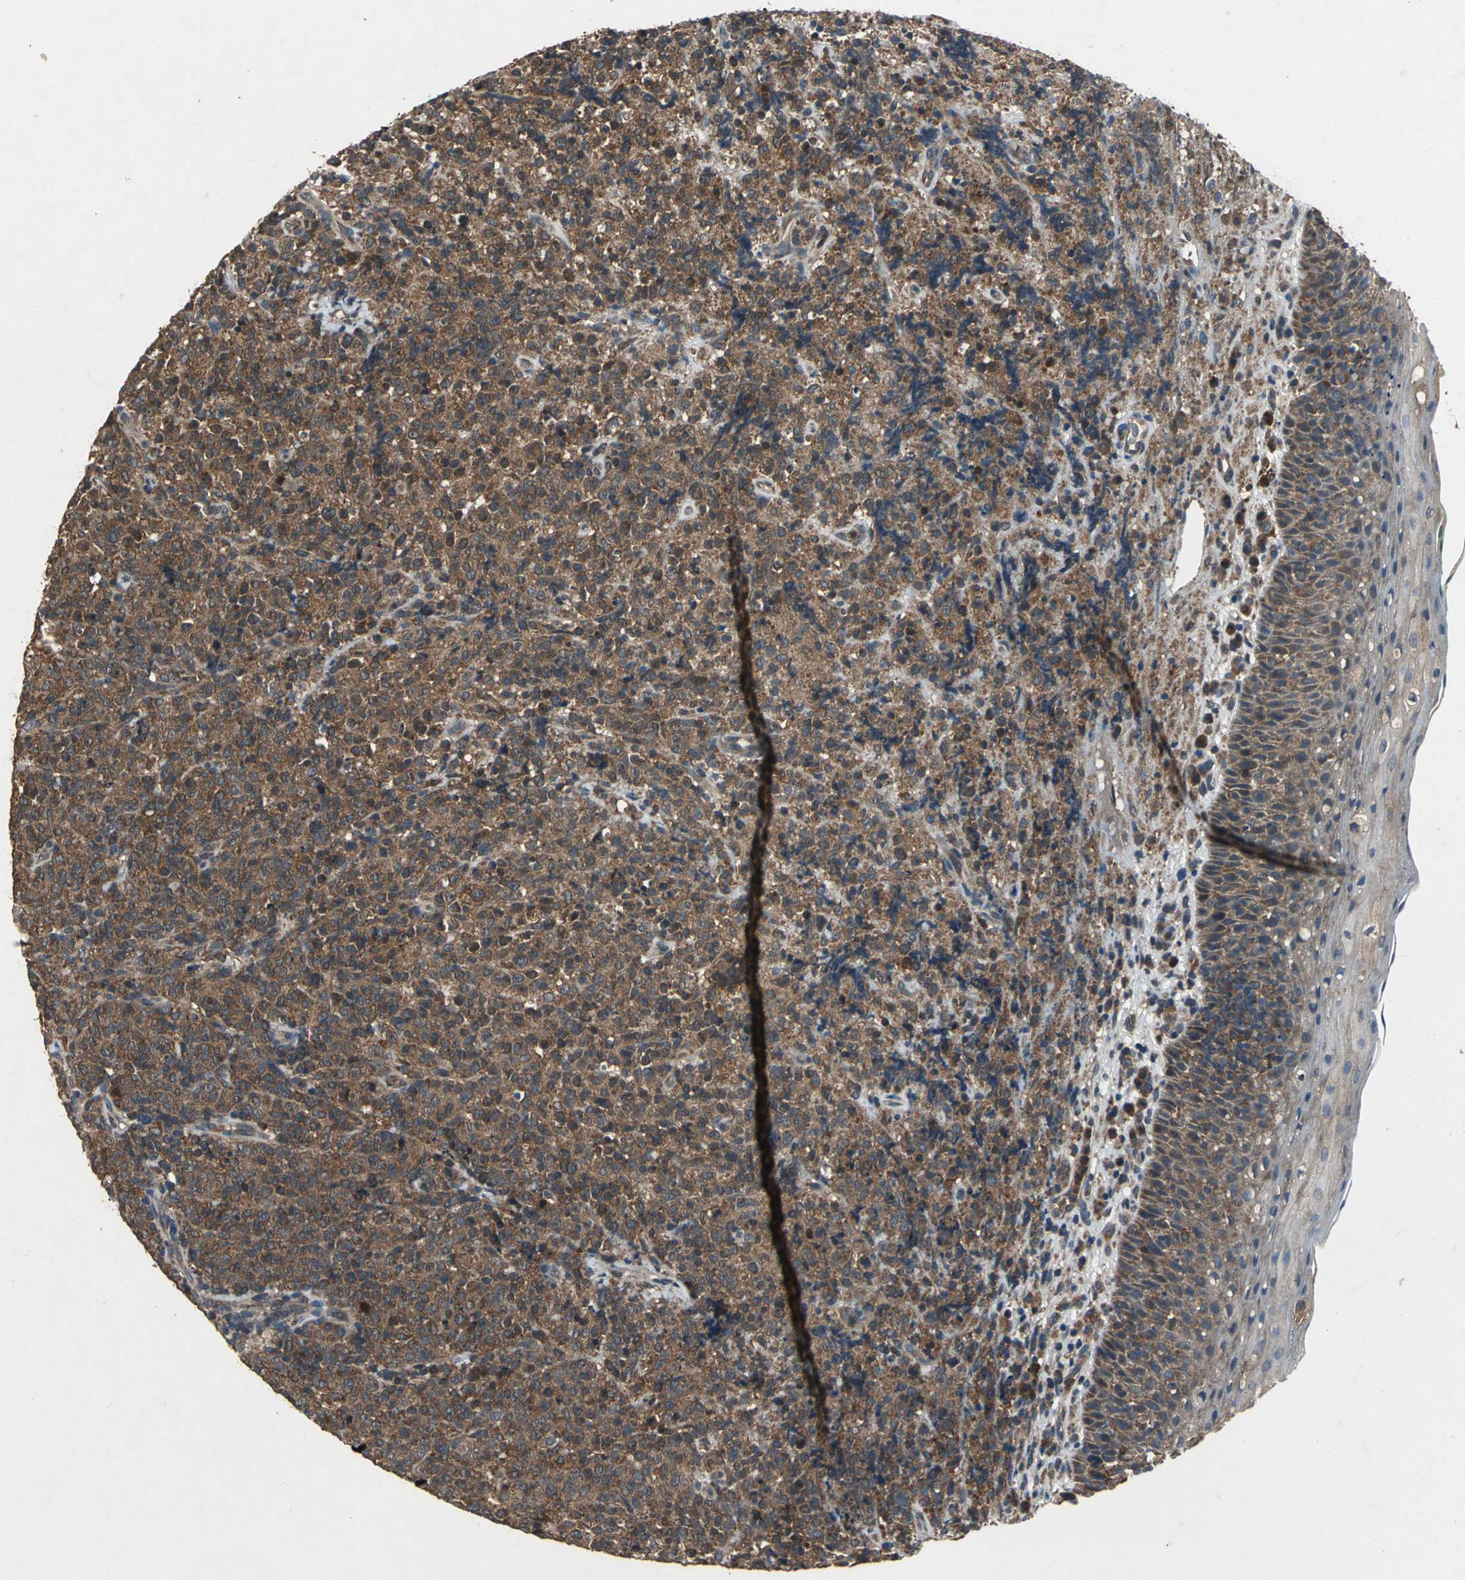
{"staining": {"intensity": "strong", "quantity": ">75%", "location": "cytoplasmic/membranous"}, "tissue": "lymphoma", "cell_type": "Tumor cells", "image_type": "cancer", "snomed": [{"axis": "morphology", "description": "Malignant lymphoma, non-Hodgkin's type, High grade"}, {"axis": "topography", "description": "Tonsil"}], "caption": "Protein analysis of lymphoma tissue reveals strong cytoplasmic/membranous staining in about >75% of tumor cells. The staining is performed using DAB brown chromogen to label protein expression. The nuclei are counter-stained blue using hematoxylin.", "gene": "ZNF608", "patient": {"sex": "female", "age": 36}}